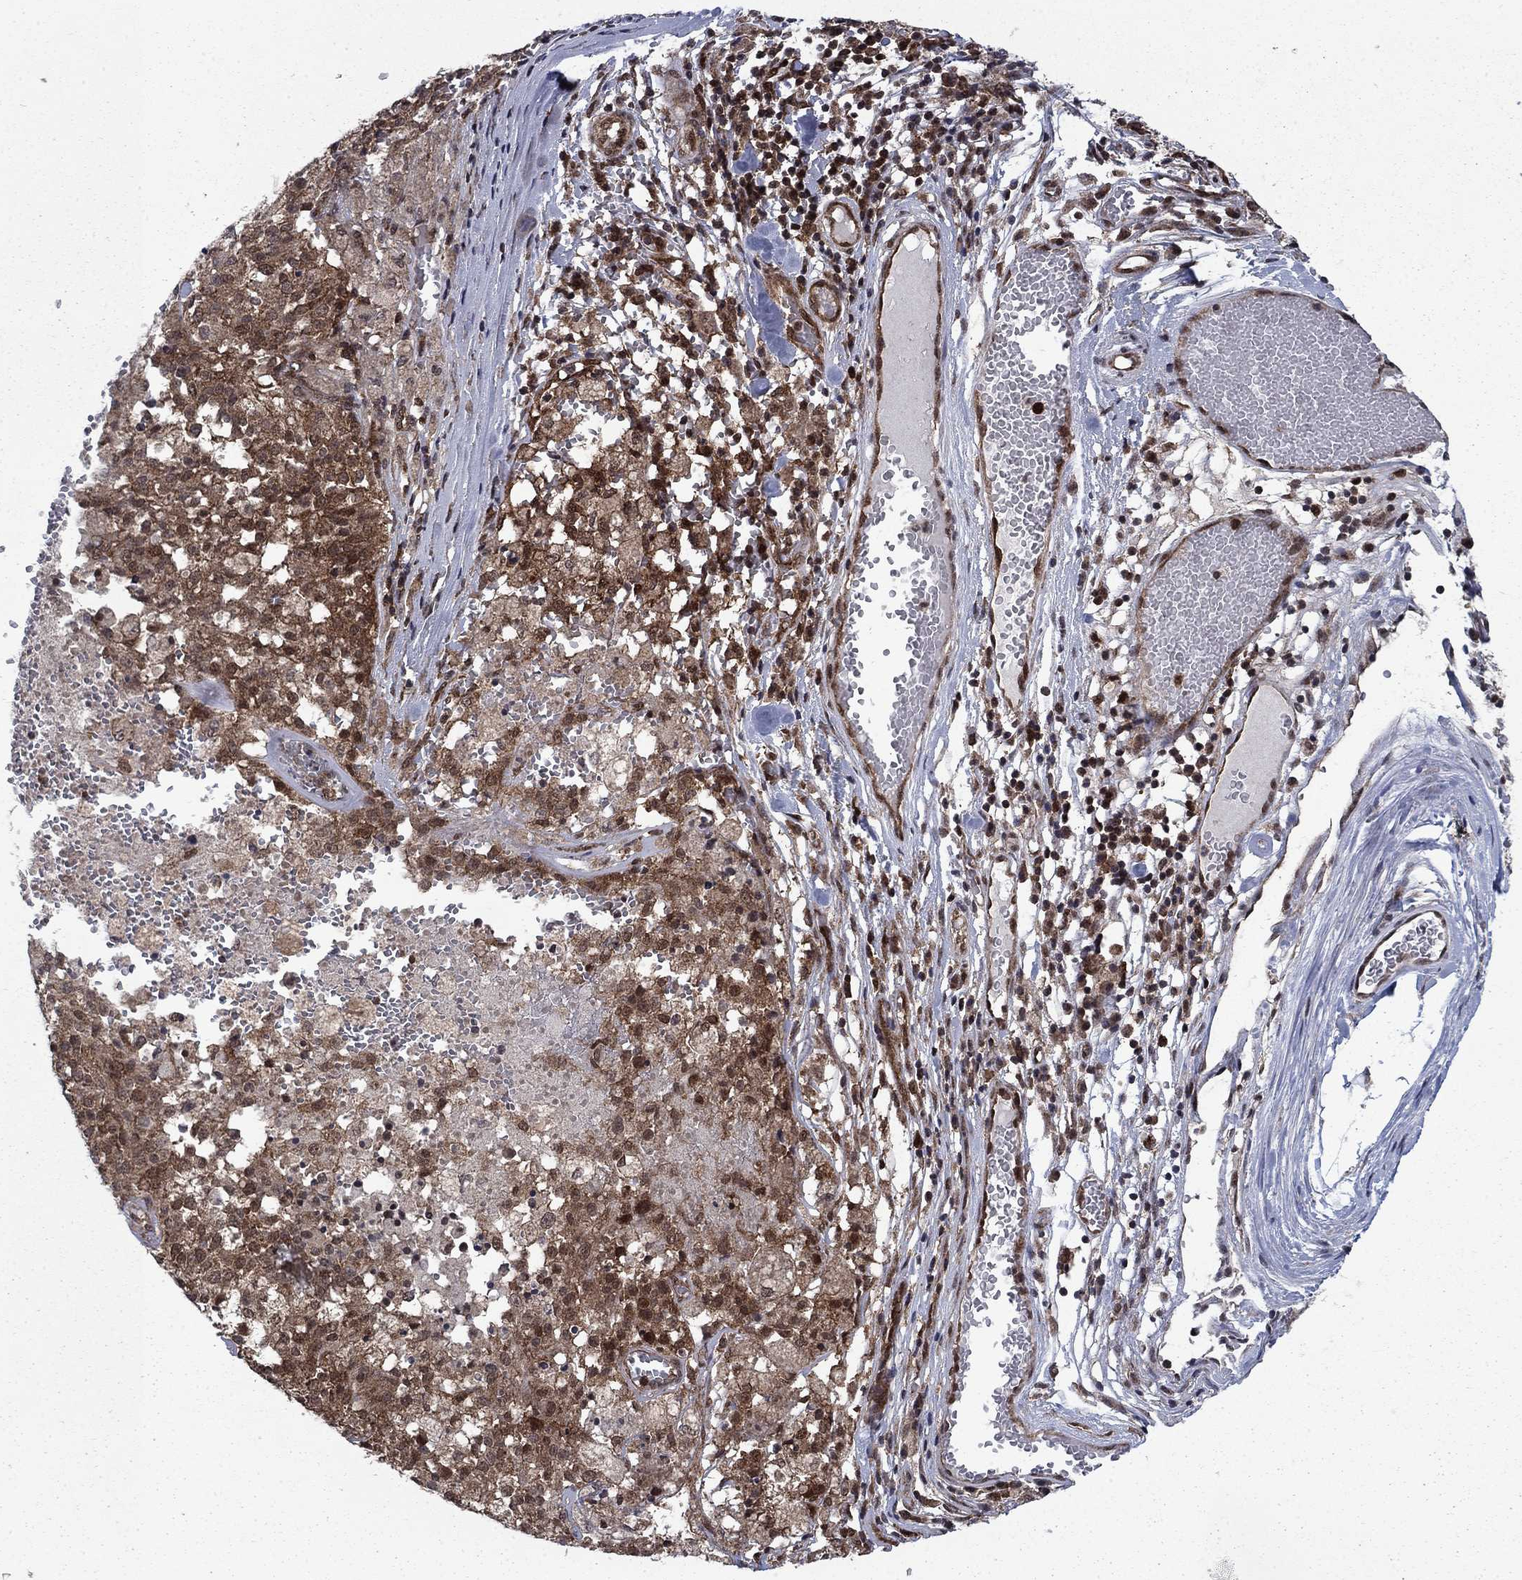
{"staining": {"intensity": "moderate", "quantity": ">75%", "location": "cytoplasmic/membranous"}, "tissue": "melanoma", "cell_type": "Tumor cells", "image_type": "cancer", "snomed": [{"axis": "morphology", "description": "Malignant melanoma, Metastatic site"}, {"axis": "topography", "description": "Lymph node"}], "caption": "Immunohistochemistry (IHC) (DAB (3,3'-diaminobenzidine)) staining of melanoma reveals moderate cytoplasmic/membranous protein staining in approximately >75% of tumor cells.", "gene": "DNAJA1", "patient": {"sex": "female", "age": 64}}